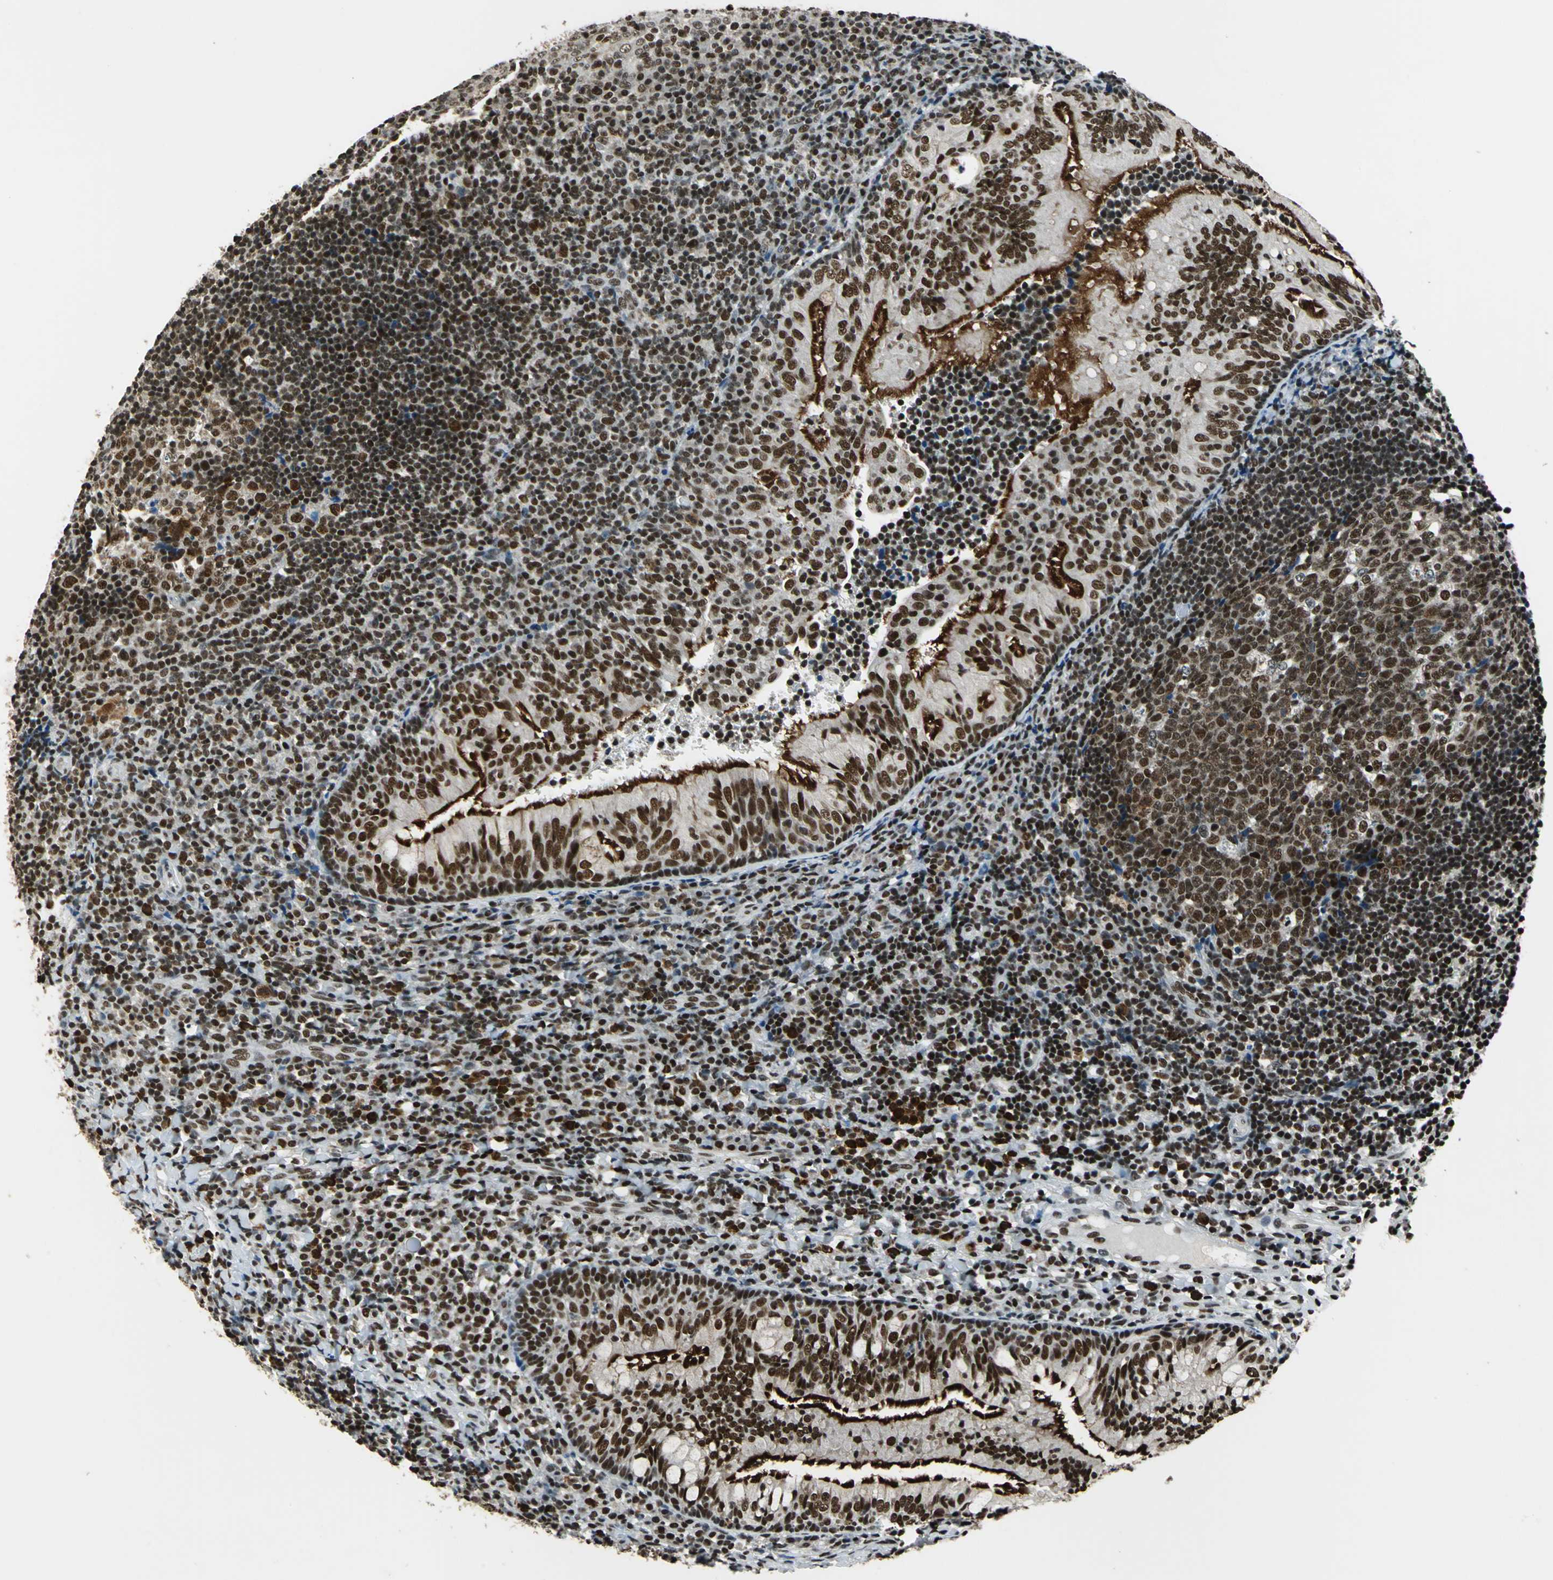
{"staining": {"intensity": "strong", "quantity": ">75%", "location": "nuclear"}, "tissue": "tonsil", "cell_type": "Germinal center cells", "image_type": "normal", "snomed": [{"axis": "morphology", "description": "Normal tissue, NOS"}, {"axis": "topography", "description": "Tonsil"}], "caption": "Tonsil stained with DAB (3,3'-diaminobenzidine) immunohistochemistry (IHC) displays high levels of strong nuclear expression in about >75% of germinal center cells. (DAB IHC, brown staining for protein, blue staining for nuclei).", "gene": "BCLAF1", "patient": {"sex": "female", "age": 40}}